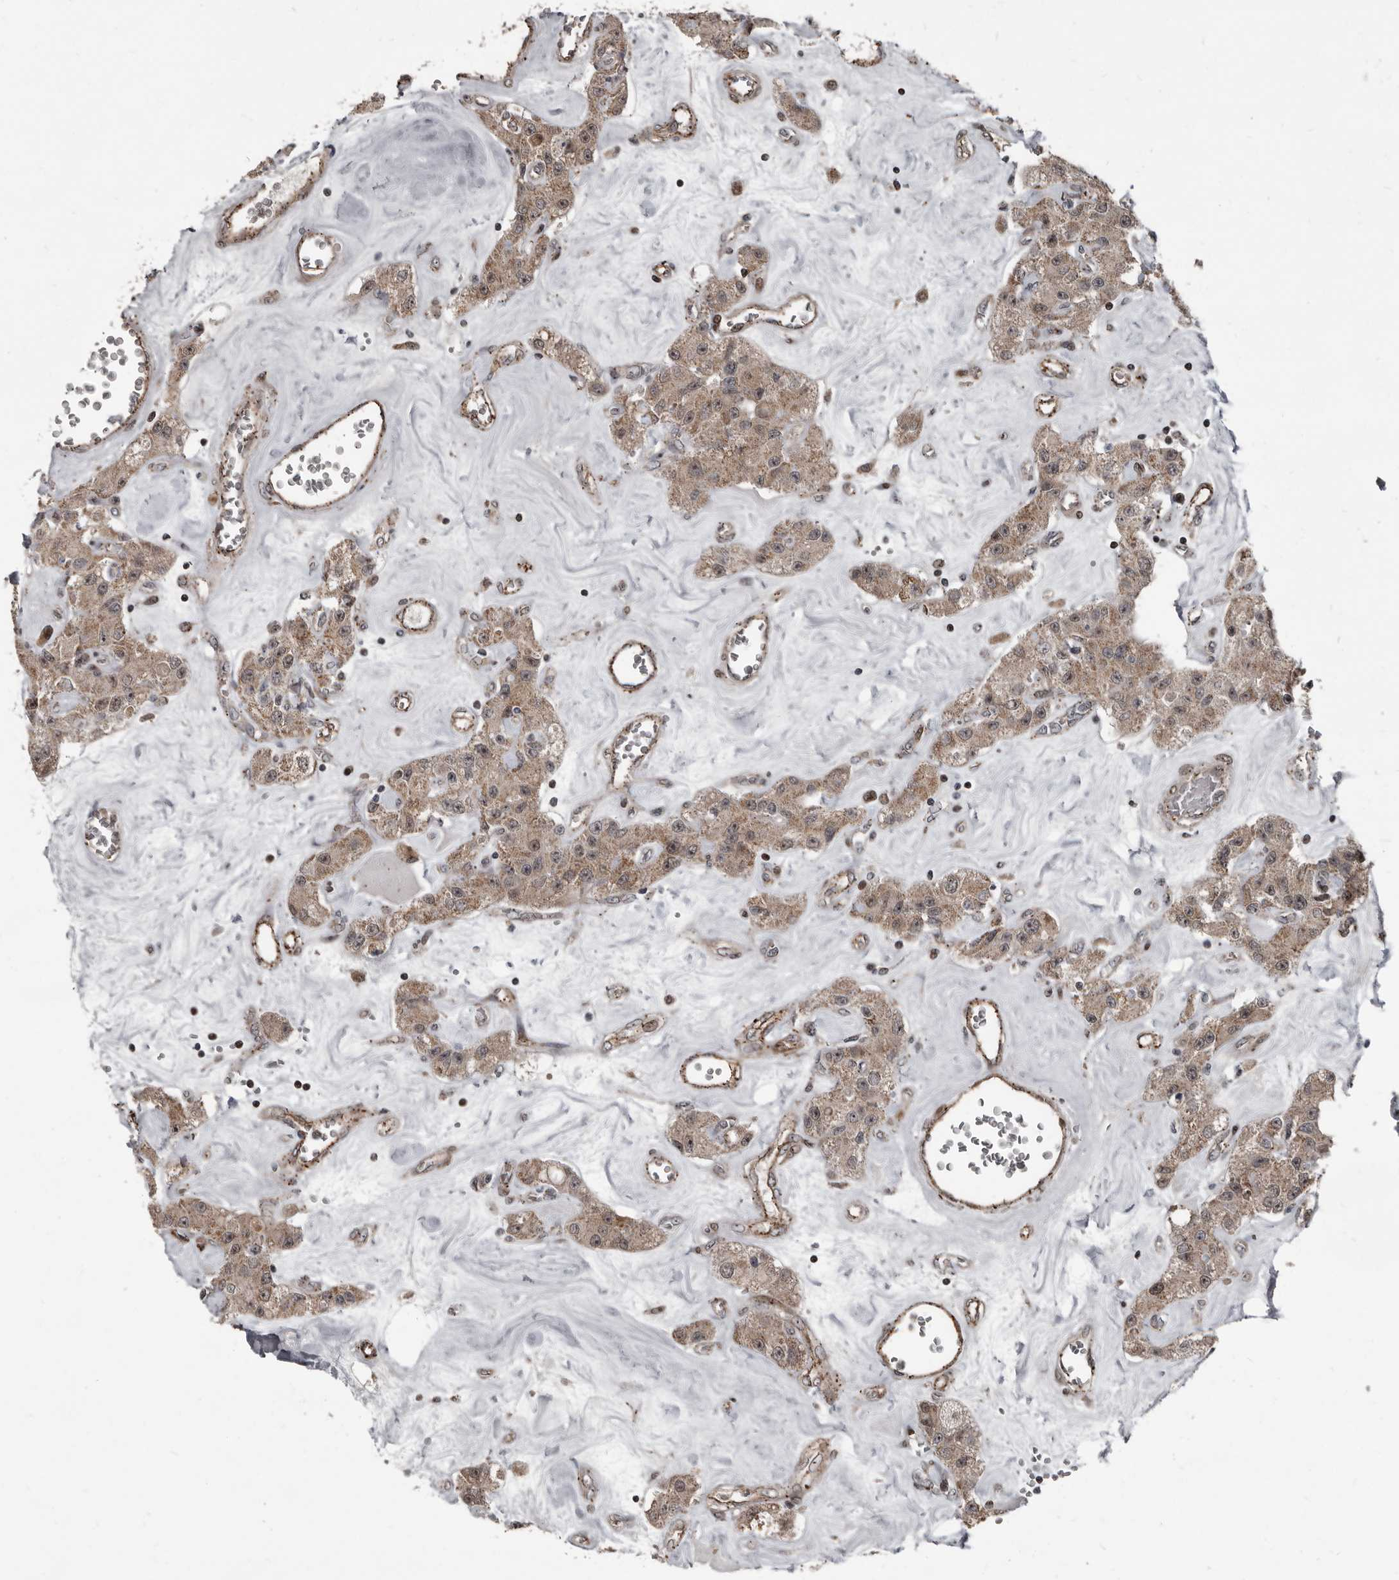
{"staining": {"intensity": "moderate", "quantity": ">75%", "location": "cytoplasmic/membranous,nuclear"}, "tissue": "carcinoid", "cell_type": "Tumor cells", "image_type": "cancer", "snomed": [{"axis": "morphology", "description": "Carcinoid, malignant, NOS"}, {"axis": "topography", "description": "Pancreas"}], "caption": "DAB (3,3'-diaminobenzidine) immunohistochemical staining of human carcinoid exhibits moderate cytoplasmic/membranous and nuclear protein staining in about >75% of tumor cells. (Stains: DAB (3,3'-diaminobenzidine) in brown, nuclei in blue, Microscopy: brightfield microscopy at high magnification).", "gene": "CHD1L", "patient": {"sex": "male", "age": 41}}